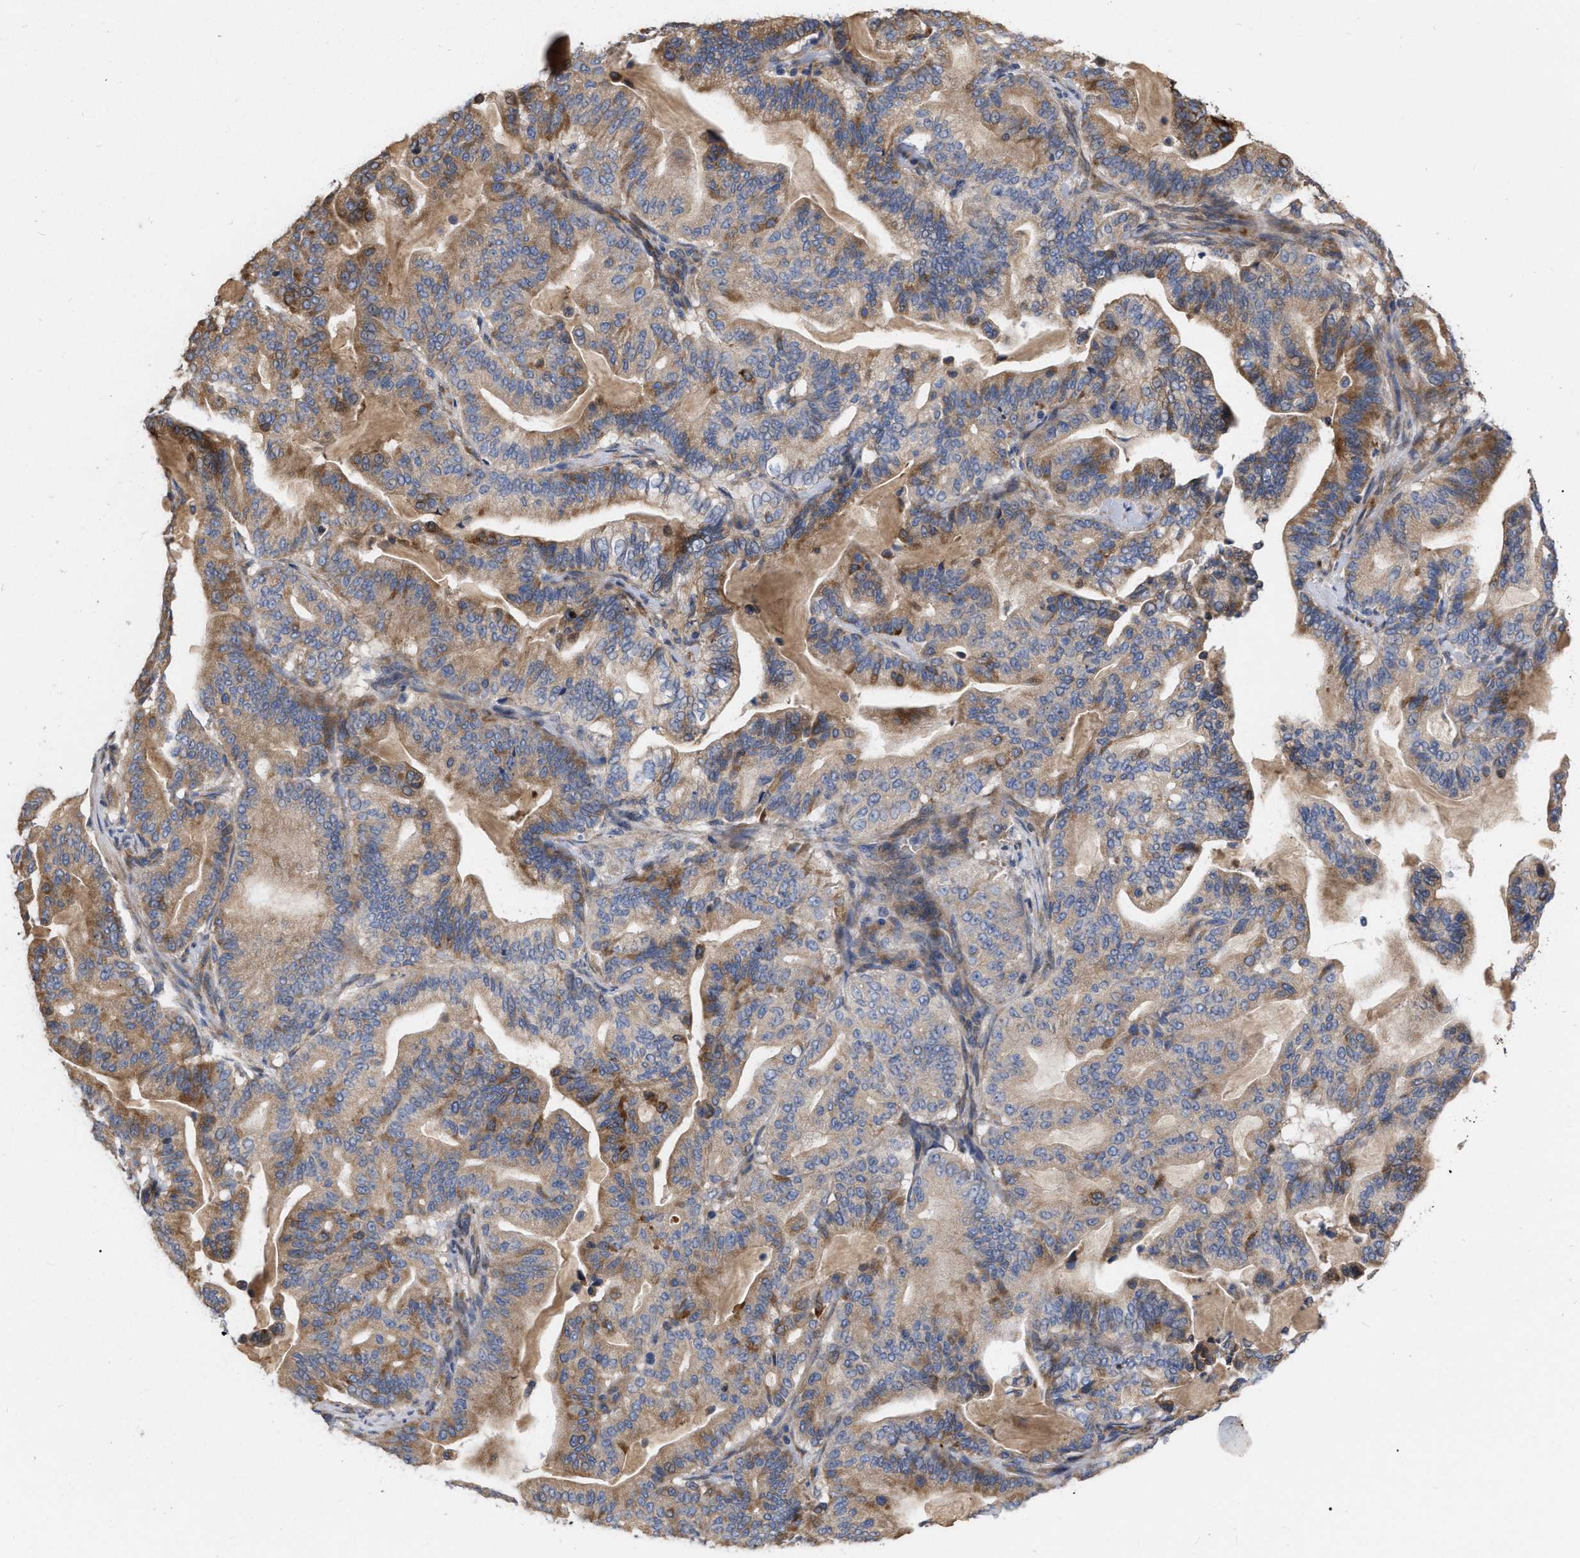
{"staining": {"intensity": "moderate", "quantity": "25%-75%", "location": "cytoplasmic/membranous"}, "tissue": "pancreatic cancer", "cell_type": "Tumor cells", "image_type": "cancer", "snomed": [{"axis": "morphology", "description": "Adenocarcinoma, NOS"}, {"axis": "topography", "description": "Pancreas"}], "caption": "Moderate cytoplasmic/membranous protein positivity is appreciated in about 25%-75% of tumor cells in pancreatic adenocarcinoma.", "gene": "MLST8", "patient": {"sex": "male", "age": 63}}